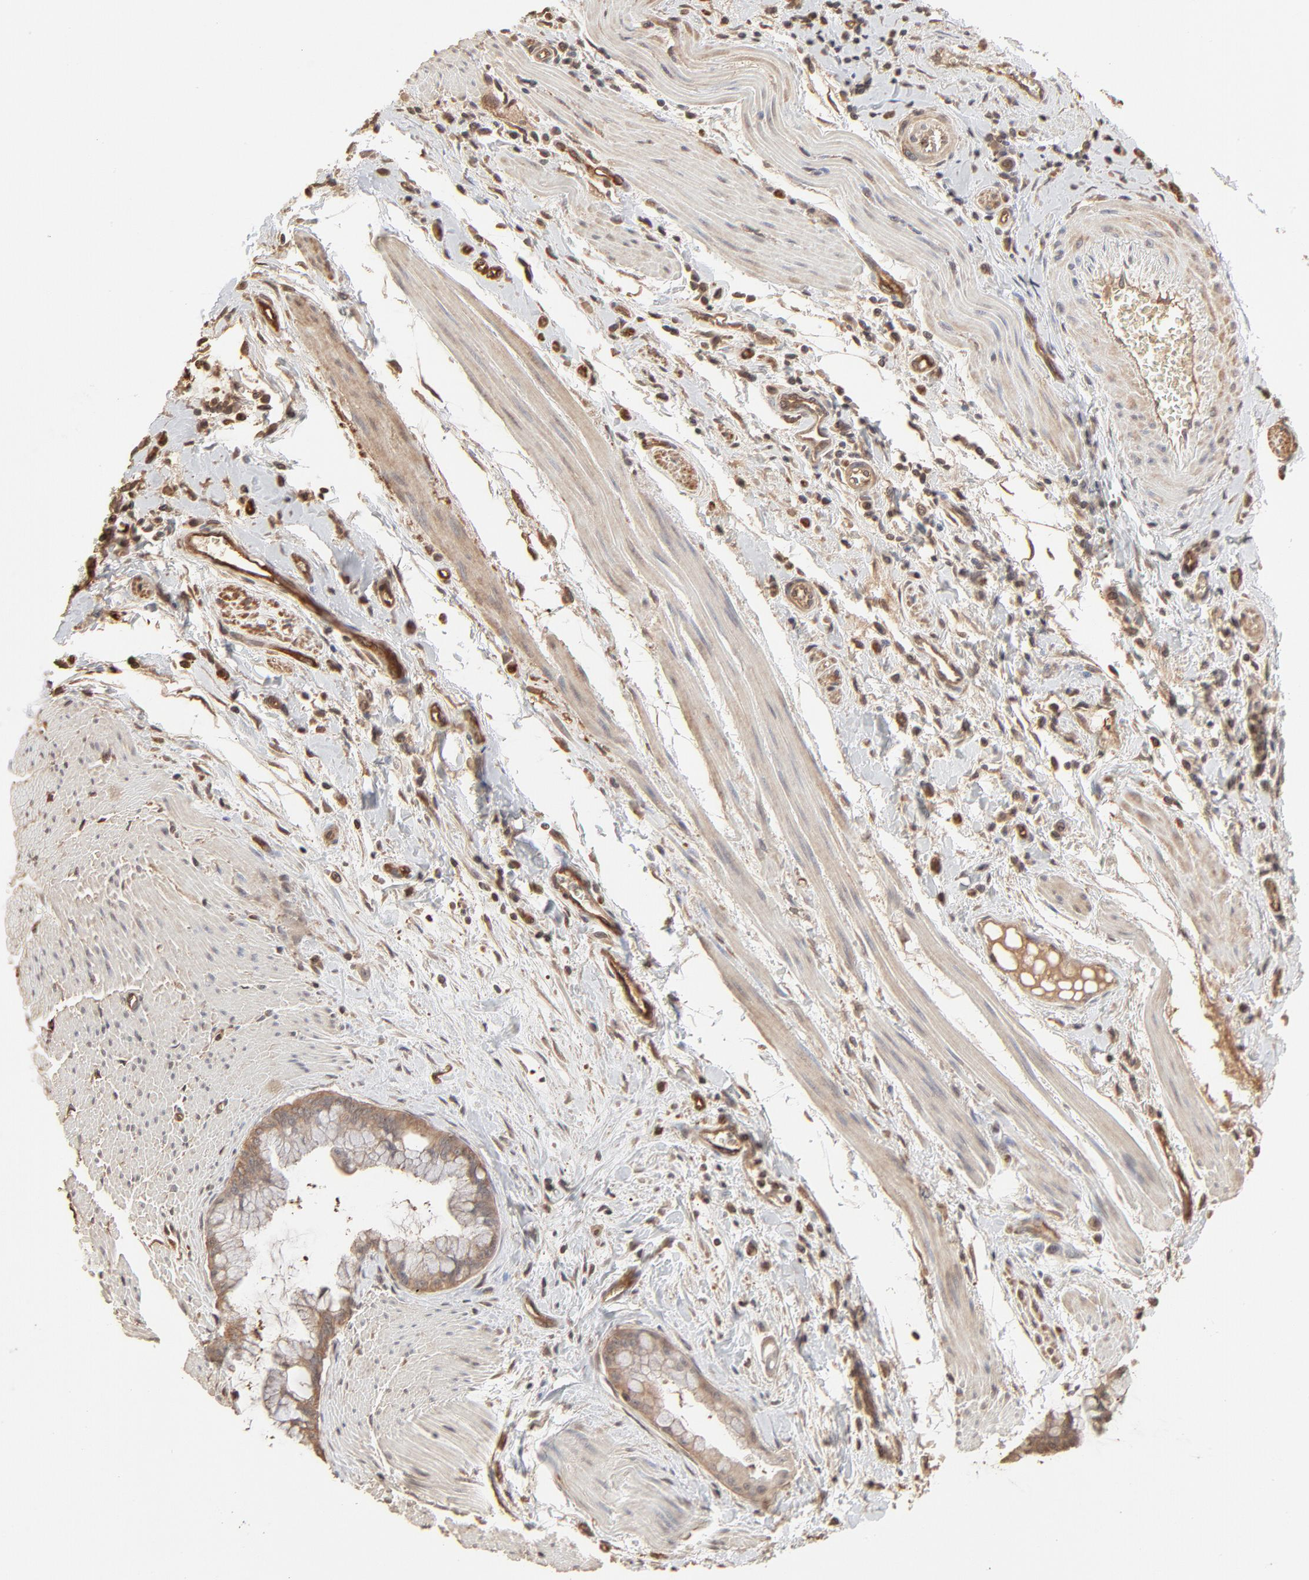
{"staining": {"intensity": "moderate", "quantity": ">75%", "location": "cytoplasmic/membranous"}, "tissue": "pancreatic cancer", "cell_type": "Tumor cells", "image_type": "cancer", "snomed": [{"axis": "morphology", "description": "Adenocarcinoma, NOS"}, {"axis": "topography", "description": "Pancreas"}], "caption": "DAB immunohistochemical staining of human adenocarcinoma (pancreatic) exhibits moderate cytoplasmic/membranous protein positivity in about >75% of tumor cells.", "gene": "PPP2CA", "patient": {"sex": "male", "age": 59}}